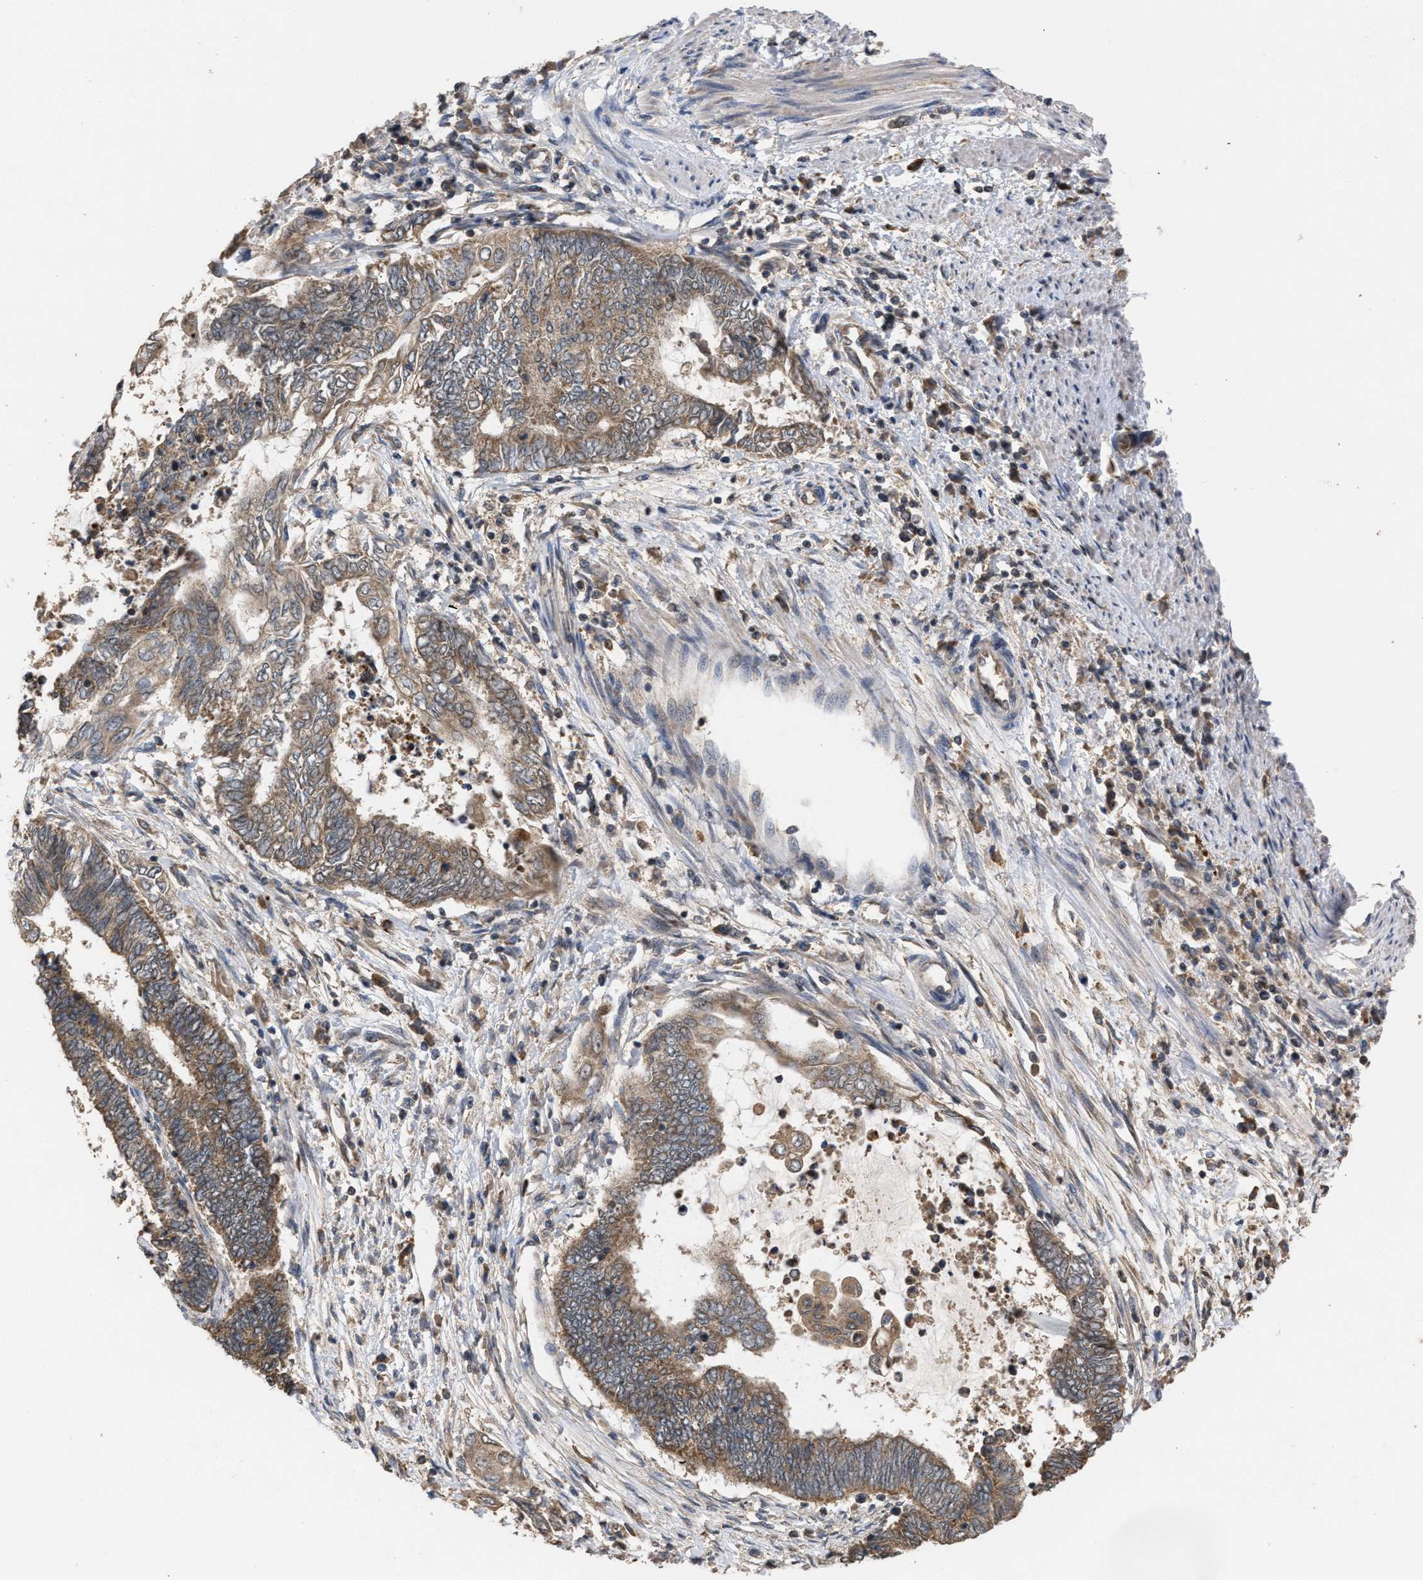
{"staining": {"intensity": "moderate", "quantity": ">75%", "location": "cytoplasmic/membranous"}, "tissue": "endometrial cancer", "cell_type": "Tumor cells", "image_type": "cancer", "snomed": [{"axis": "morphology", "description": "Adenocarcinoma, NOS"}, {"axis": "topography", "description": "Uterus"}, {"axis": "topography", "description": "Endometrium"}], "caption": "Adenocarcinoma (endometrial) stained with a brown dye demonstrates moderate cytoplasmic/membranous positive positivity in about >75% of tumor cells.", "gene": "C9orf78", "patient": {"sex": "female", "age": 70}}